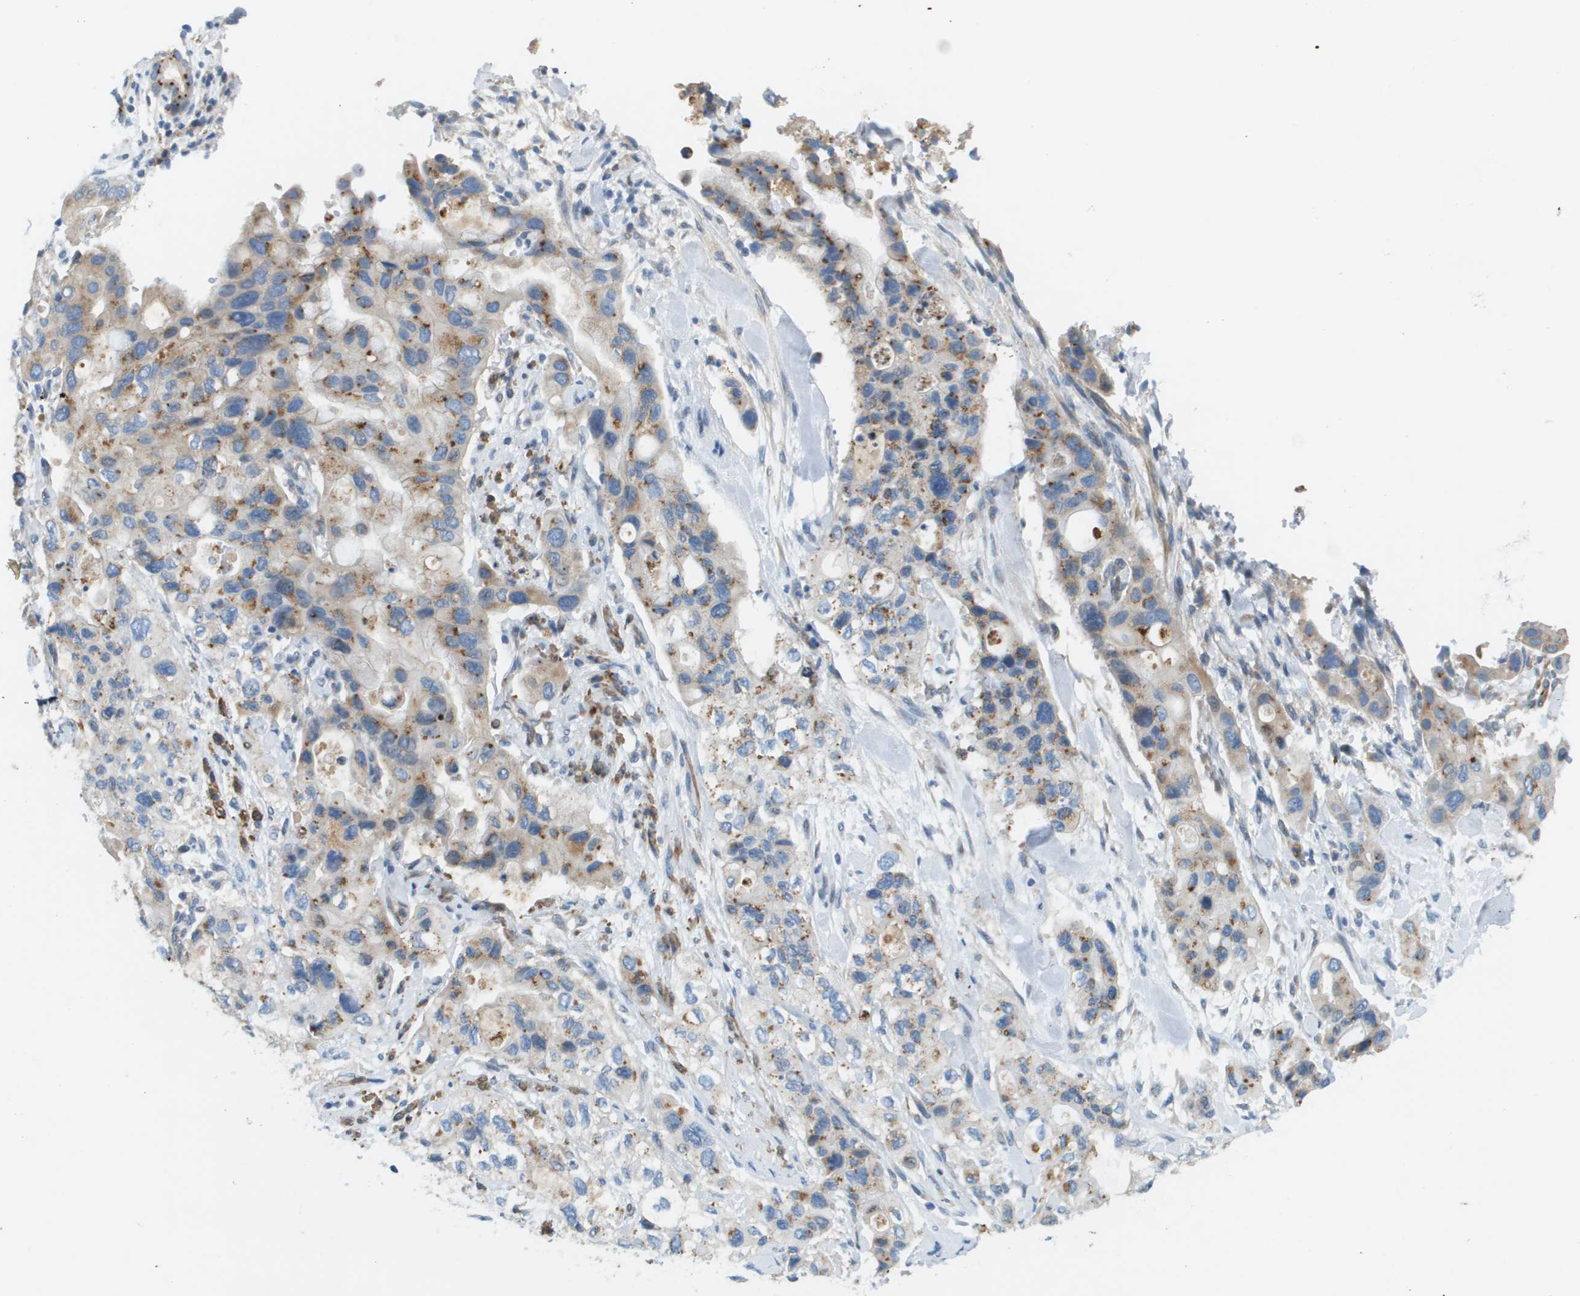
{"staining": {"intensity": "moderate", "quantity": ">75%", "location": "cytoplasmic/membranous"}, "tissue": "pancreatic cancer", "cell_type": "Tumor cells", "image_type": "cancer", "snomed": [{"axis": "morphology", "description": "Adenocarcinoma, NOS"}, {"axis": "topography", "description": "Pancreas"}], "caption": "This photomicrograph displays IHC staining of pancreatic adenocarcinoma, with medium moderate cytoplasmic/membranous staining in about >75% of tumor cells.", "gene": "MYH11", "patient": {"sex": "female", "age": 56}}